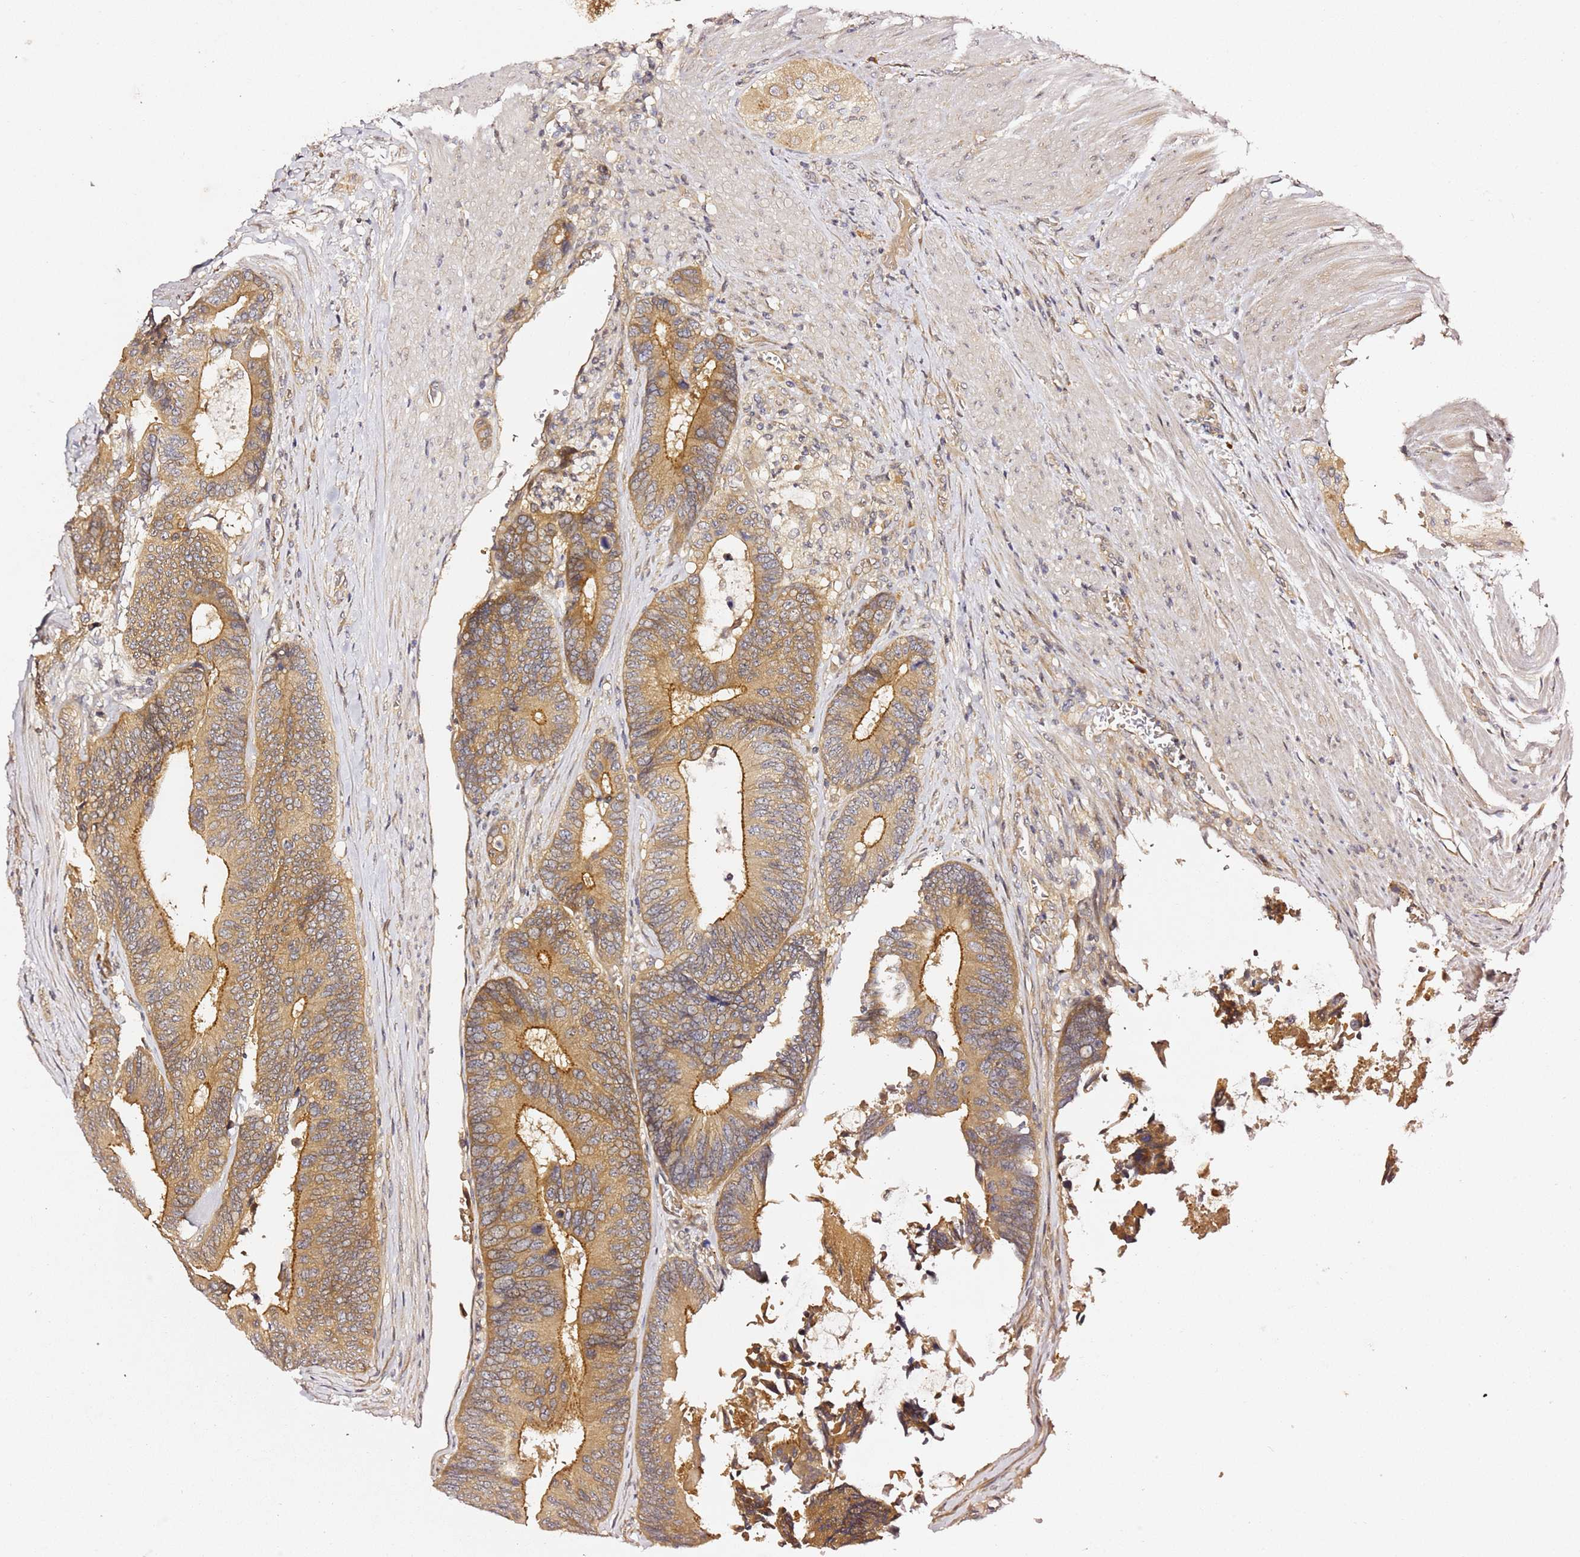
{"staining": {"intensity": "moderate", "quantity": ">75%", "location": "cytoplasmic/membranous"}, "tissue": "colorectal cancer", "cell_type": "Tumor cells", "image_type": "cancer", "snomed": [{"axis": "morphology", "description": "Adenocarcinoma, NOS"}, {"axis": "topography", "description": "Colon"}], "caption": "Protein expression analysis of human colorectal cancer (adenocarcinoma) reveals moderate cytoplasmic/membranous positivity in about >75% of tumor cells. (Brightfield microscopy of DAB IHC at high magnification).", "gene": "OSBPL2", "patient": {"sex": "male", "age": 87}}